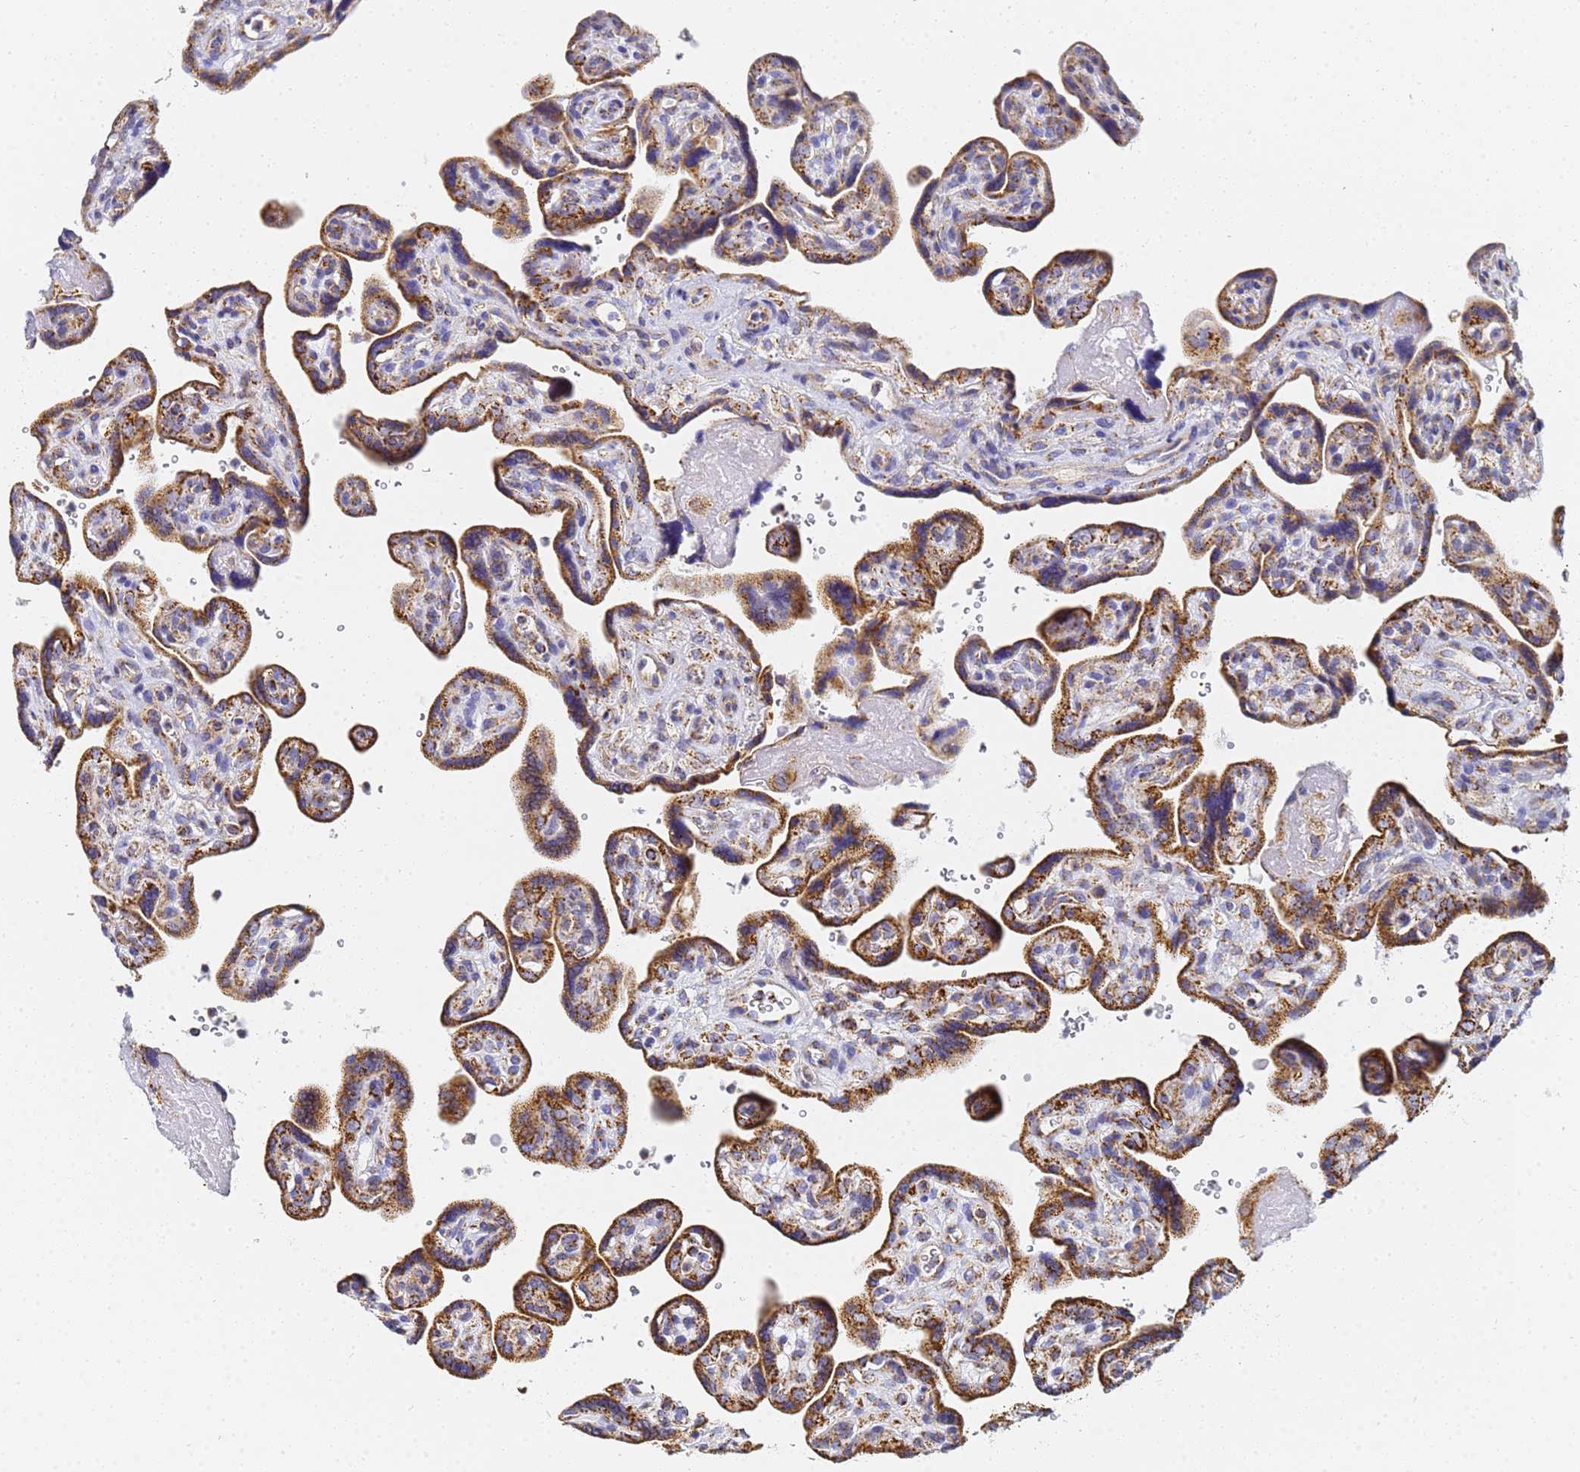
{"staining": {"intensity": "strong", "quantity": ">75%", "location": "cytoplasmic/membranous"}, "tissue": "placenta", "cell_type": "Trophoblastic cells", "image_type": "normal", "snomed": [{"axis": "morphology", "description": "Normal tissue, NOS"}, {"axis": "topography", "description": "Placenta"}], "caption": "Strong cytoplasmic/membranous protein expression is appreciated in approximately >75% of trophoblastic cells in placenta. Ihc stains the protein of interest in brown and the nuclei are stained blue.", "gene": "CNIH4", "patient": {"sex": "female", "age": 39}}